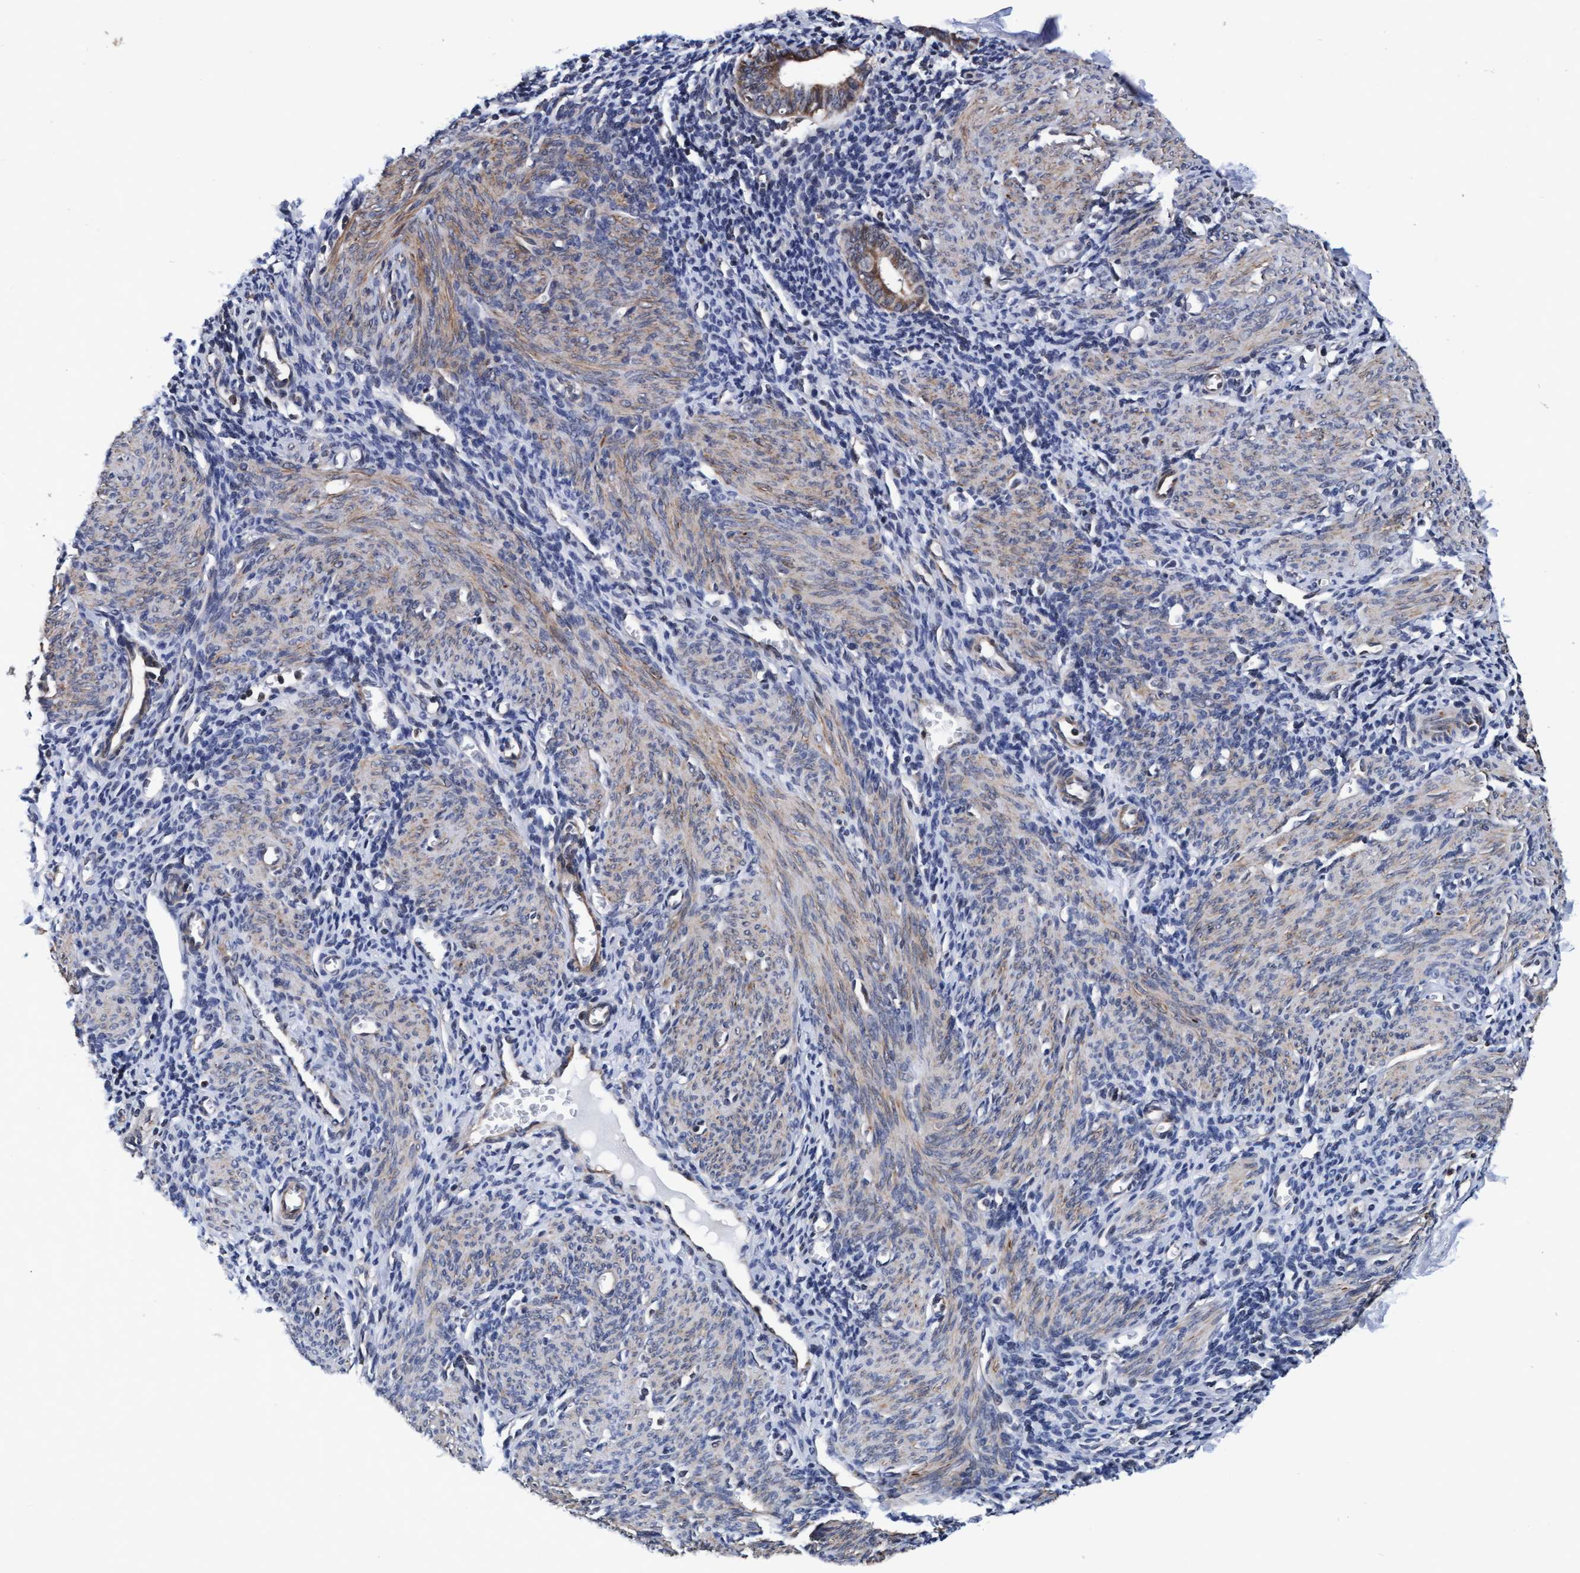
{"staining": {"intensity": "moderate", "quantity": "25%-75%", "location": "cytoplasmic/membranous"}, "tissue": "endometrium", "cell_type": "Cells in endometrial stroma", "image_type": "normal", "snomed": [{"axis": "morphology", "description": "Normal tissue, NOS"}, {"axis": "morphology", "description": "Adenocarcinoma, NOS"}, {"axis": "topography", "description": "Endometrium"}], "caption": "Immunohistochemistry (DAB (3,3'-diaminobenzidine)) staining of benign human endometrium demonstrates moderate cytoplasmic/membranous protein positivity in about 25%-75% of cells in endometrial stroma. Nuclei are stained in blue.", "gene": "EFCAB13", "patient": {"sex": "female", "age": 57}}